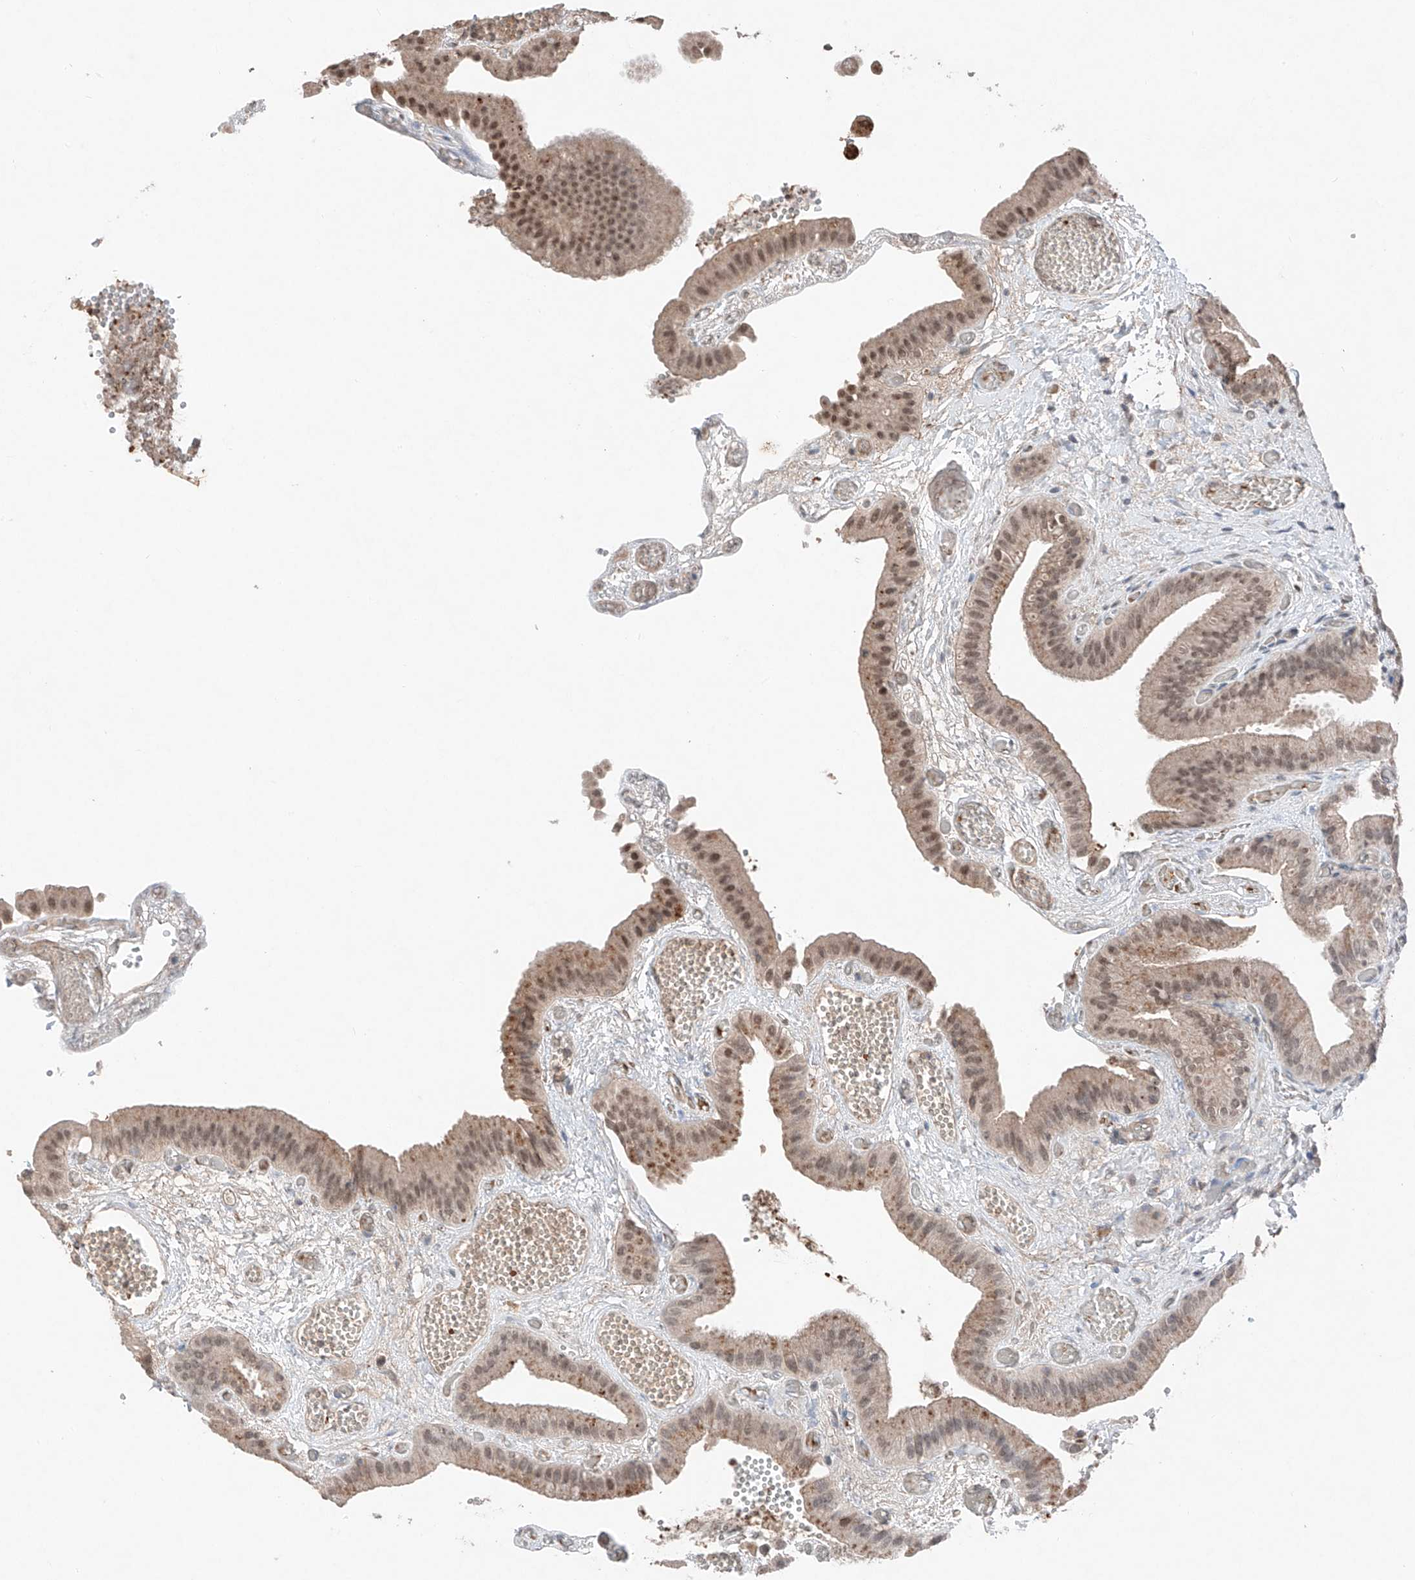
{"staining": {"intensity": "moderate", "quantity": ">75%", "location": "nuclear"}, "tissue": "gallbladder", "cell_type": "Glandular cells", "image_type": "normal", "snomed": [{"axis": "morphology", "description": "Normal tissue, NOS"}, {"axis": "topography", "description": "Gallbladder"}], "caption": "This micrograph exhibits immunohistochemistry staining of normal human gallbladder, with medium moderate nuclear expression in approximately >75% of glandular cells.", "gene": "TBX4", "patient": {"sex": "female", "age": 64}}